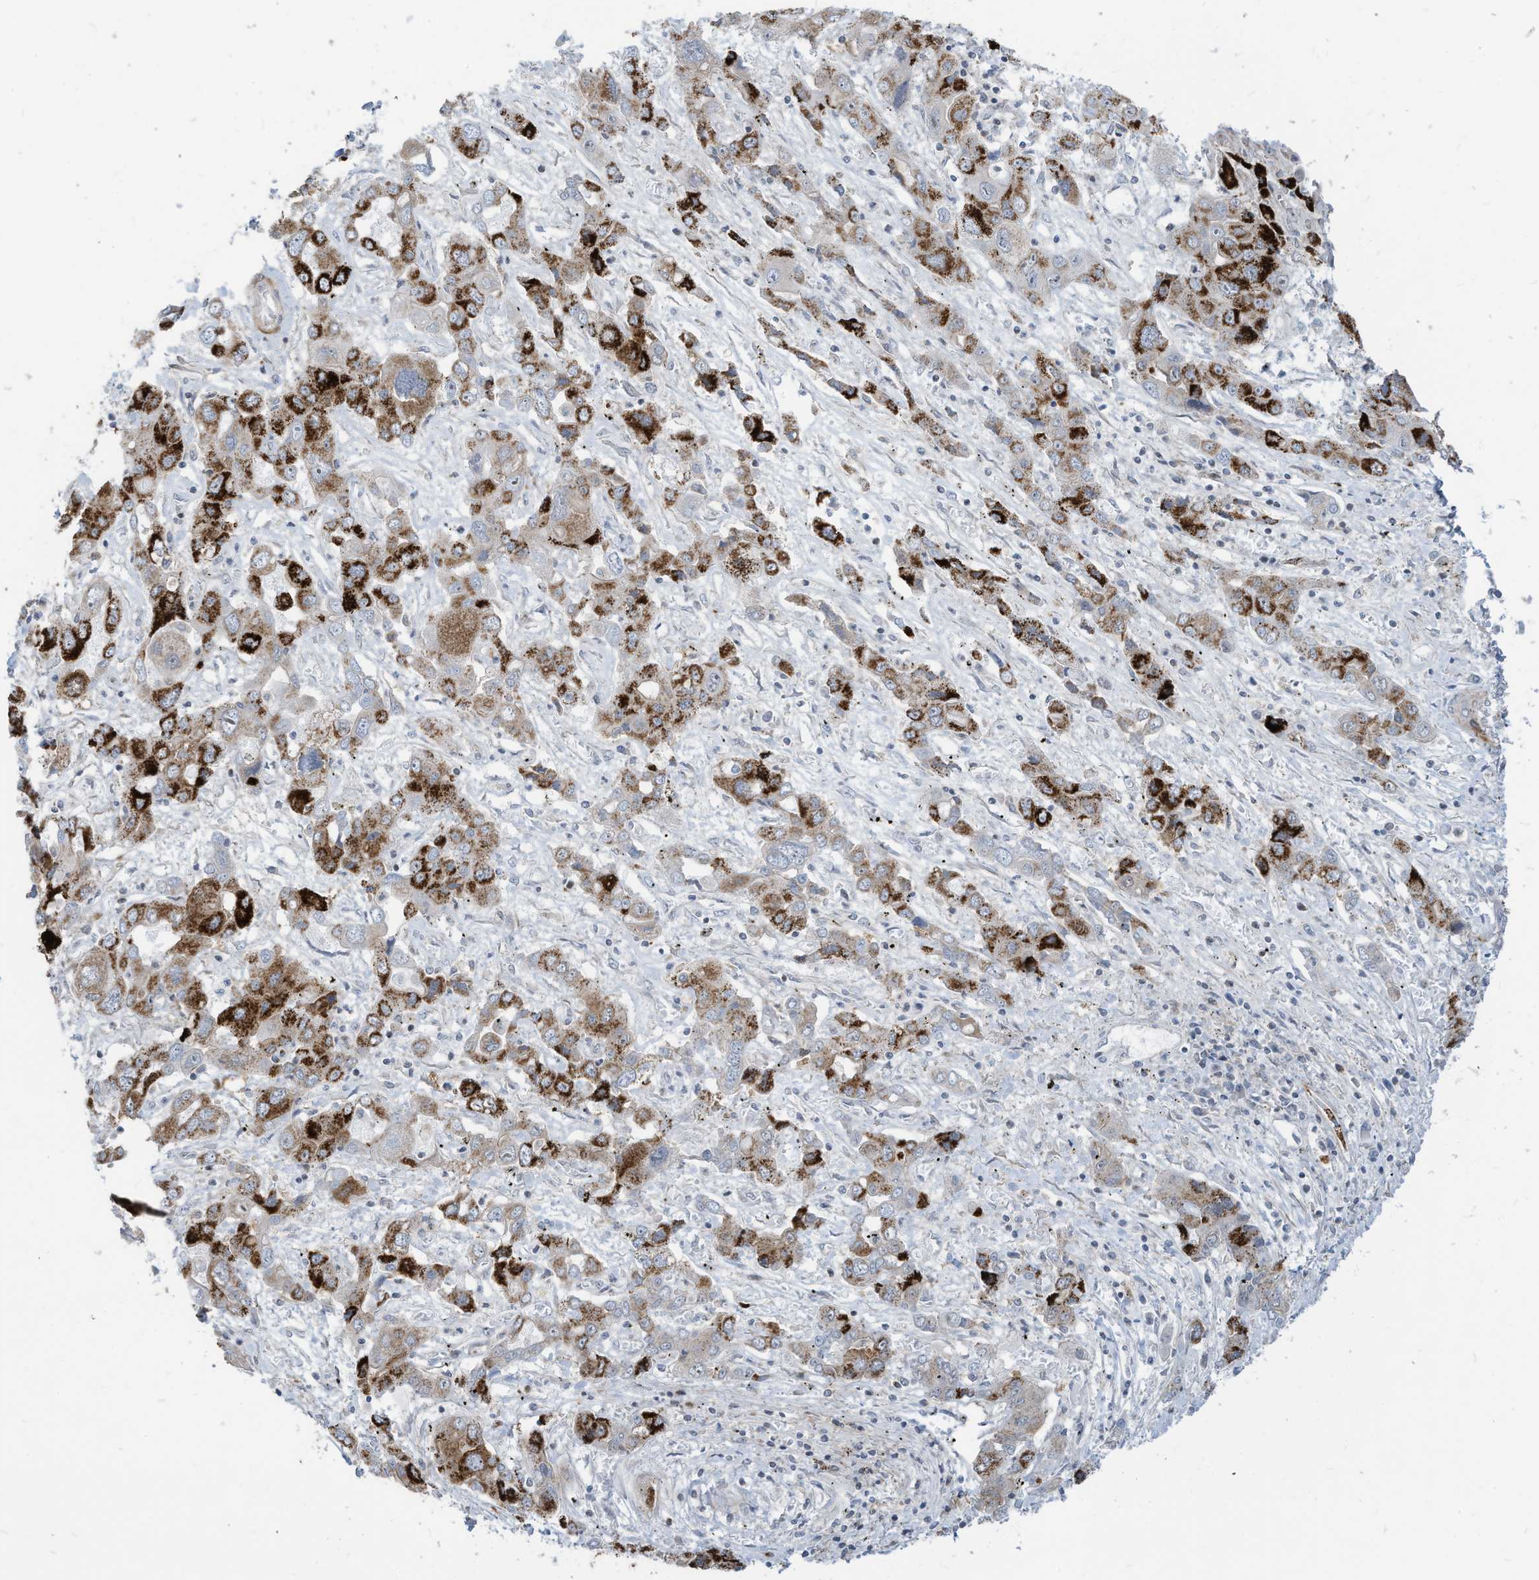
{"staining": {"intensity": "strong", "quantity": ">75%", "location": "cytoplasmic/membranous"}, "tissue": "liver cancer", "cell_type": "Tumor cells", "image_type": "cancer", "snomed": [{"axis": "morphology", "description": "Cholangiocarcinoma"}, {"axis": "topography", "description": "Liver"}], "caption": "Protein positivity by IHC demonstrates strong cytoplasmic/membranous expression in approximately >75% of tumor cells in cholangiocarcinoma (liver). The protein is shown in brown color, while the nuclei are stained blue.", "gene": "GPATCH3", "patient": {"sex": "male", "age": 67}}